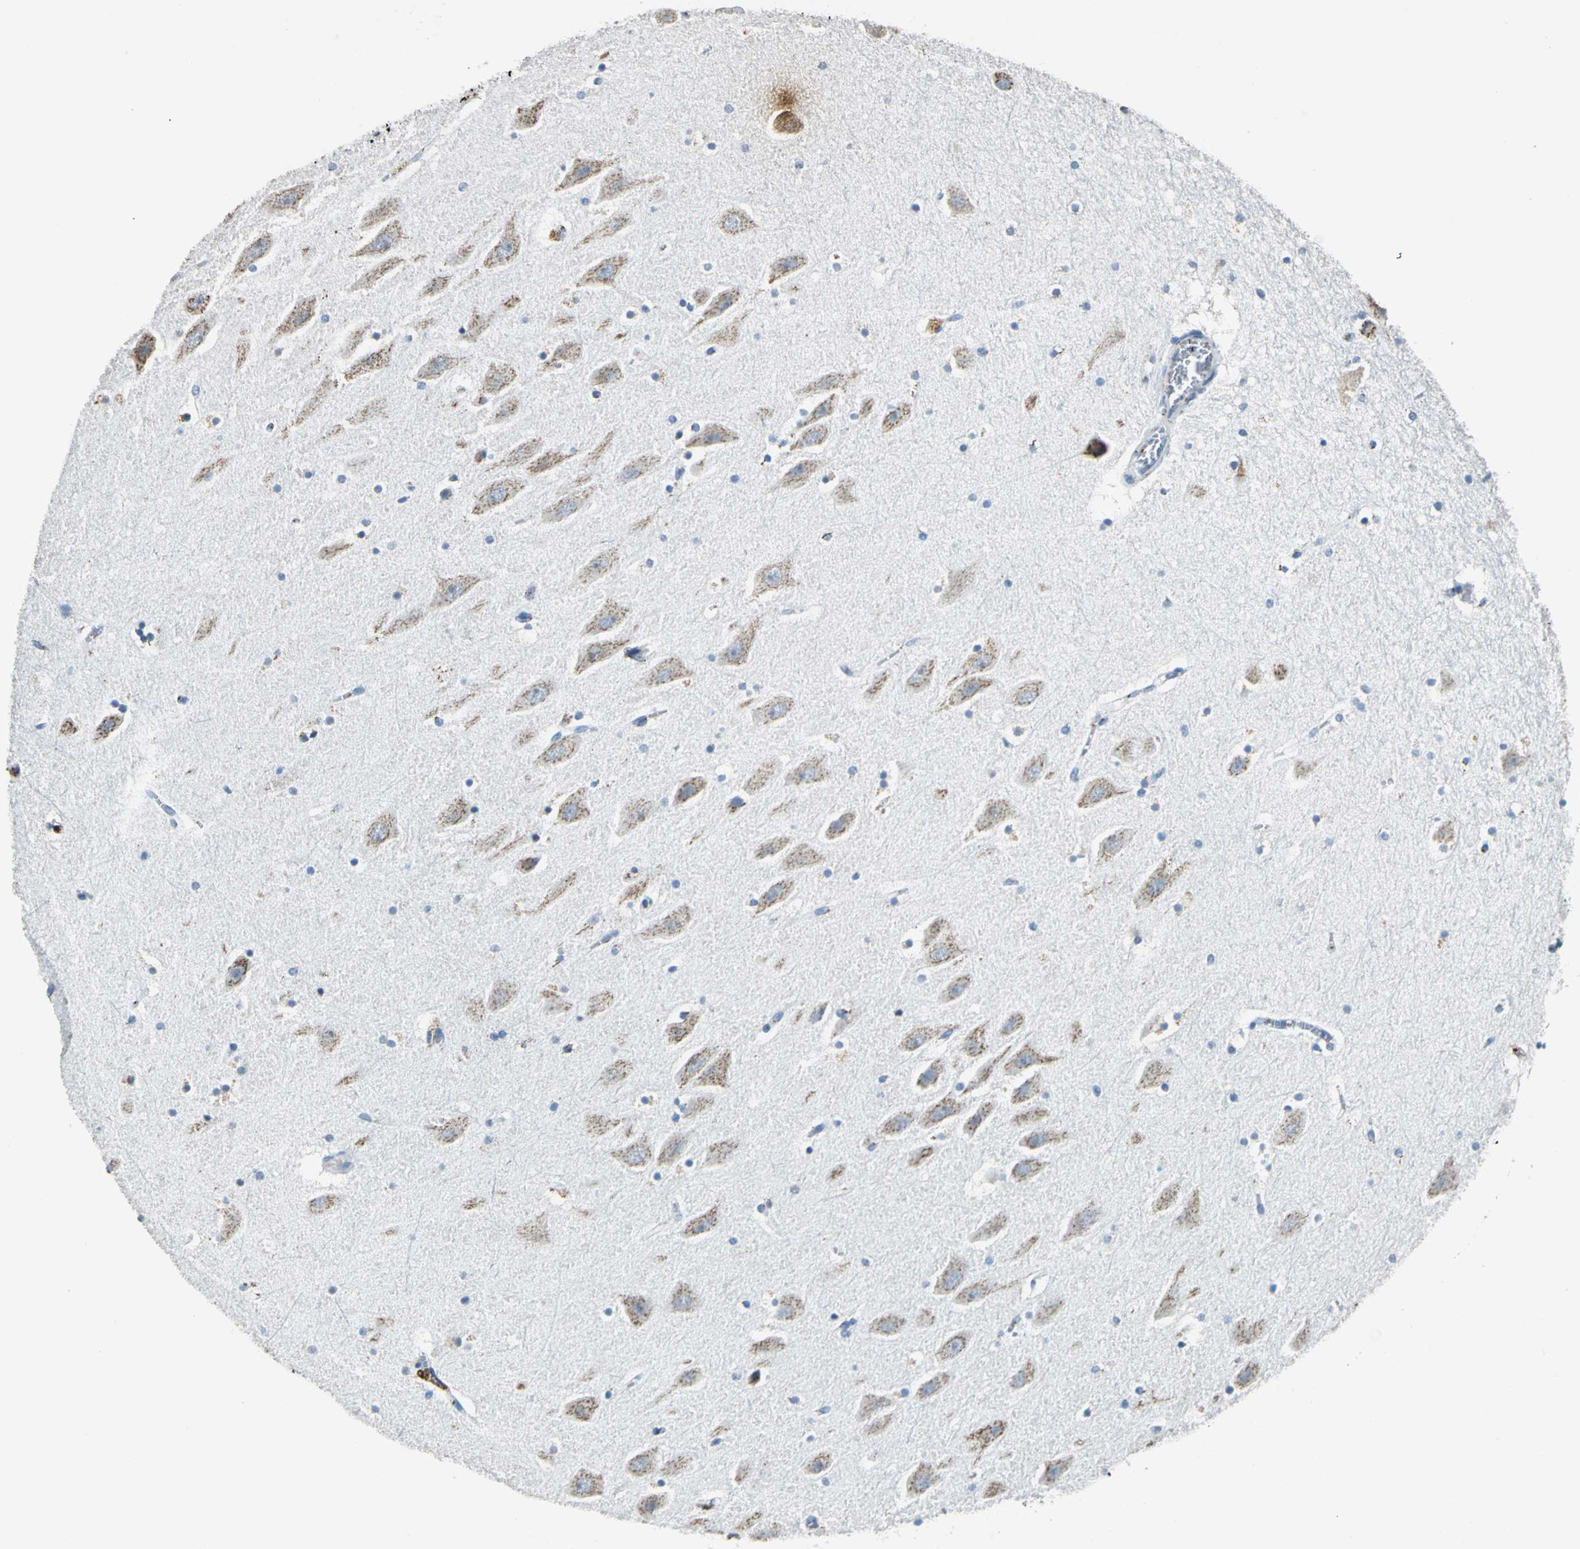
{"staining": {"intensity": "moderate", "quantity": "<25%", "location": "cytoplasmic/membranous"}, "tissue": "hippocampus", "cell_type": "Glial cells", "image_type": "normal", "snomed": [{"axis": "morphology", "description": "Normal tissue, NOS"}, {"axis": "topography", "description": "Hippocampus"}], "caption": "Immunohistochemistry (IHC) photomicrograph of normal hippocampus stained for a protein (brown), which exhibits low levels of moderate cytoplasmic/membranous staining in about <25% of glial cells.", "gene": "TMEM115", "patient": {"sex": "male", "age": 45}}